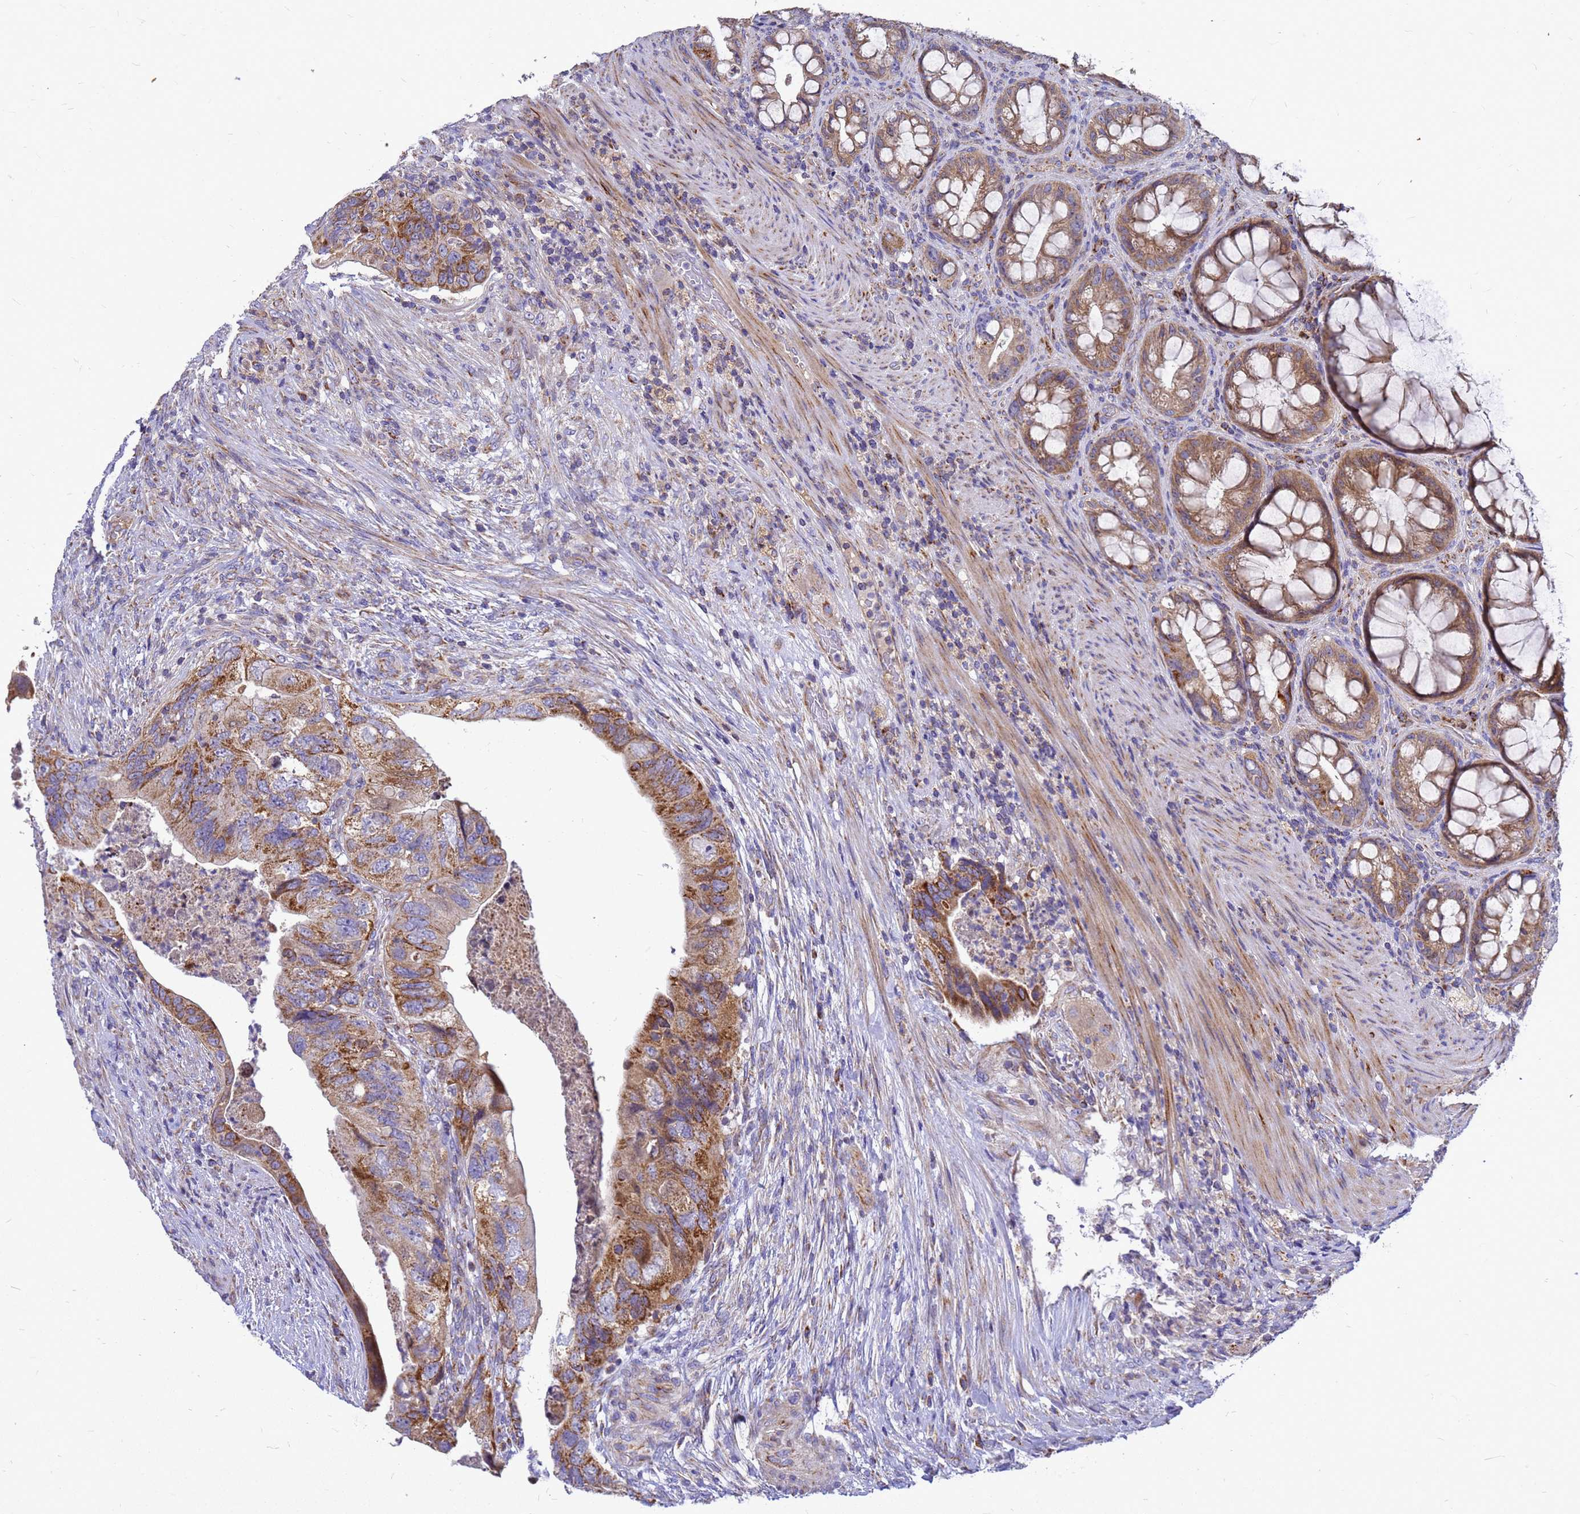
{"staining": {"intensity": "moderate", "quantity": ">75%", "location": "cytoplasmic/membranous"}, "tissue": "colorectal cancer", "cell_type": "Tumor cells", "image_type": "cancer", "snomed": [{"axis": "morphology", "description": "Adenocarcinoma, NOS"}, {"axis": "topography", "description": "Rectum"}], "caption": "Immunohistochemical staining of adenocarcinoma (colorectal) reveals medium levels of moderate cytoplasmic/membranous positivity in about >75% of tumor cells.", "gene": "CMC4", "patient": {"sex": "male", "age": 63}}